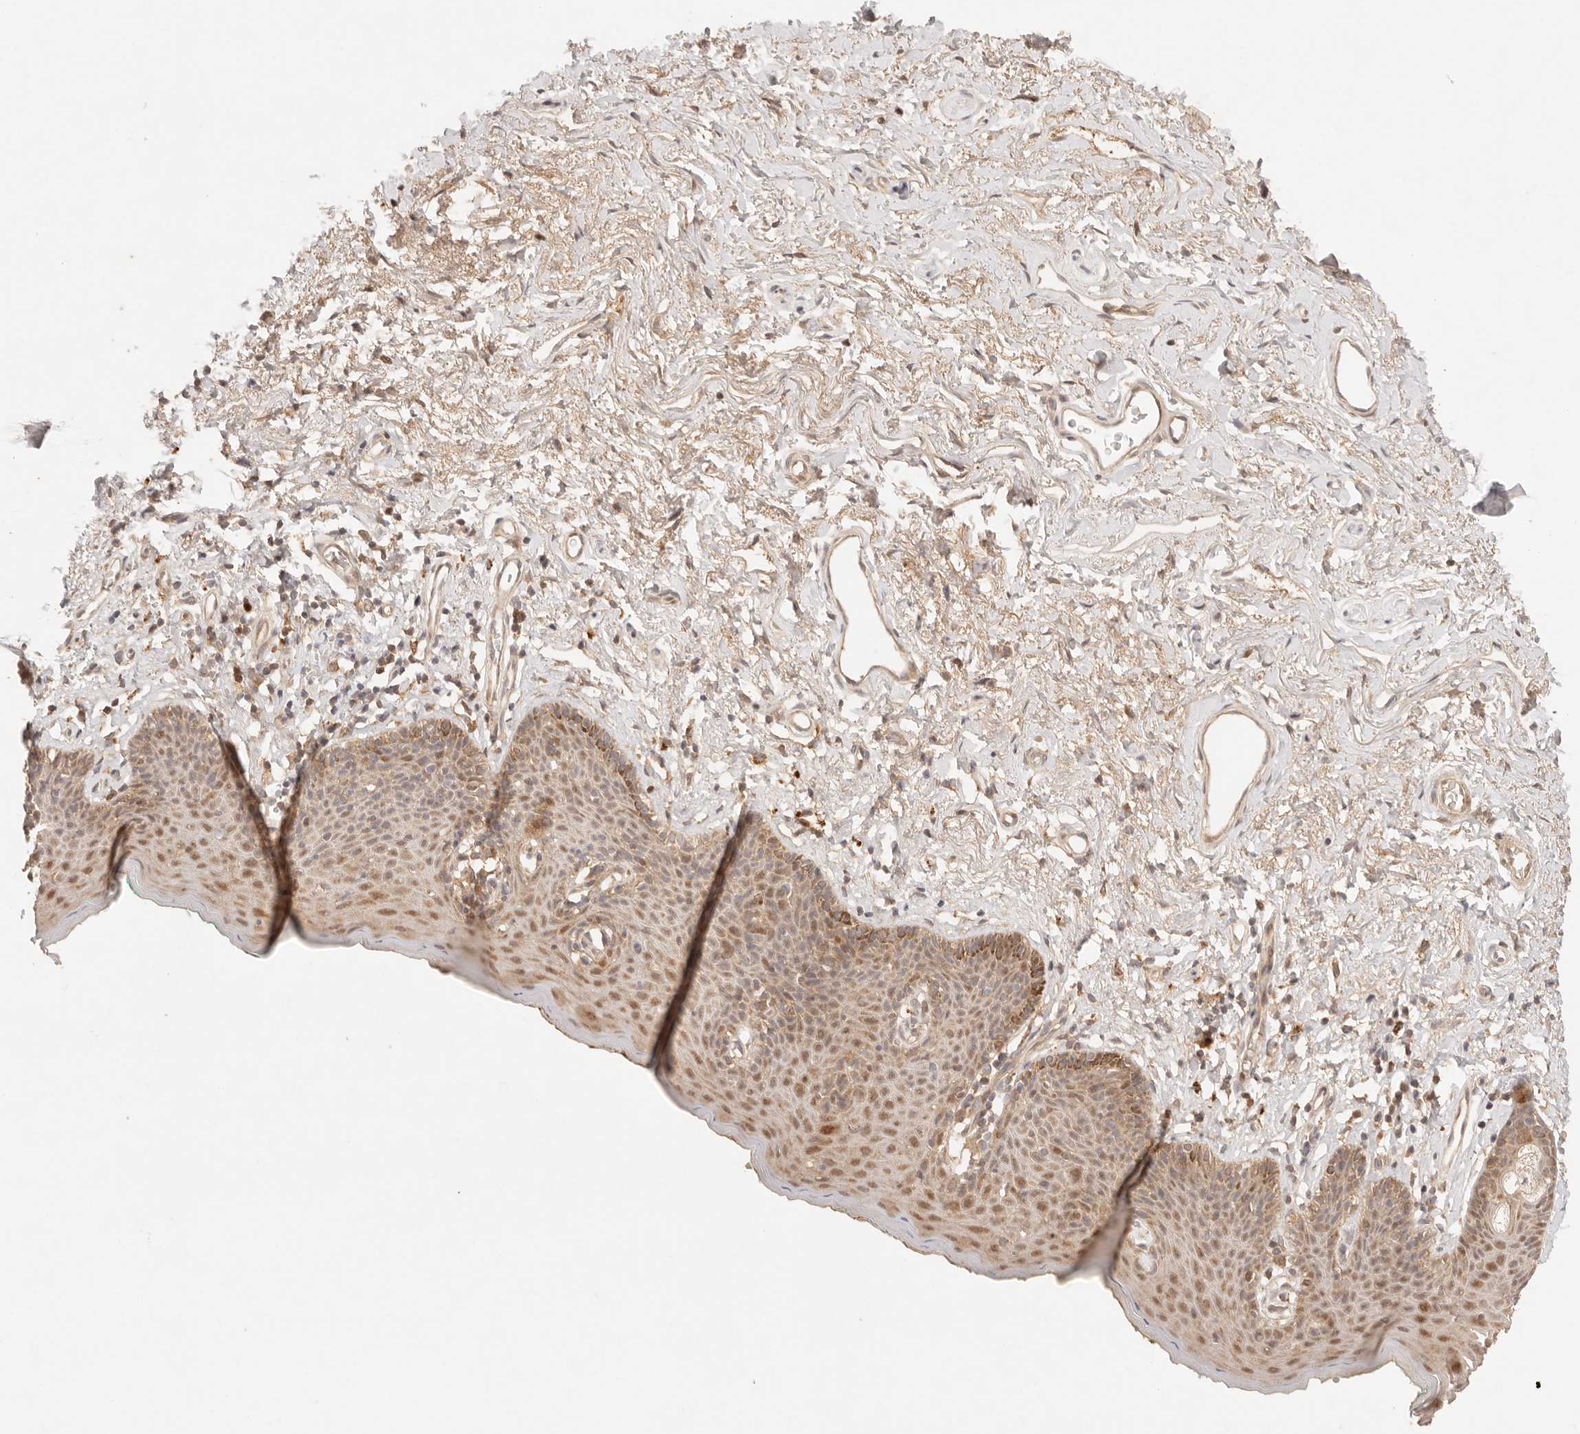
{"staining": {"intensity": "moderate", "quantity": ">75%", "location": "cytoplasmic/membranous,nuclear"}, "tissue": "skin", "cell_type": "Epidermal cells", "image_type": "normal", "snomed": [{"axis": "morphology", "description": "Normal tissue, NOS"}, {"axis": "topography", "description": "Vulva"}], "caption": "Skin stained for a protein (brown) exhibits moderate cytoplasmic/membranous,nuclear positive staining in approximately >75% of epidermal cells.", "gene": "PHLDA3", "patient": {"sex": "female", "age": 66}}